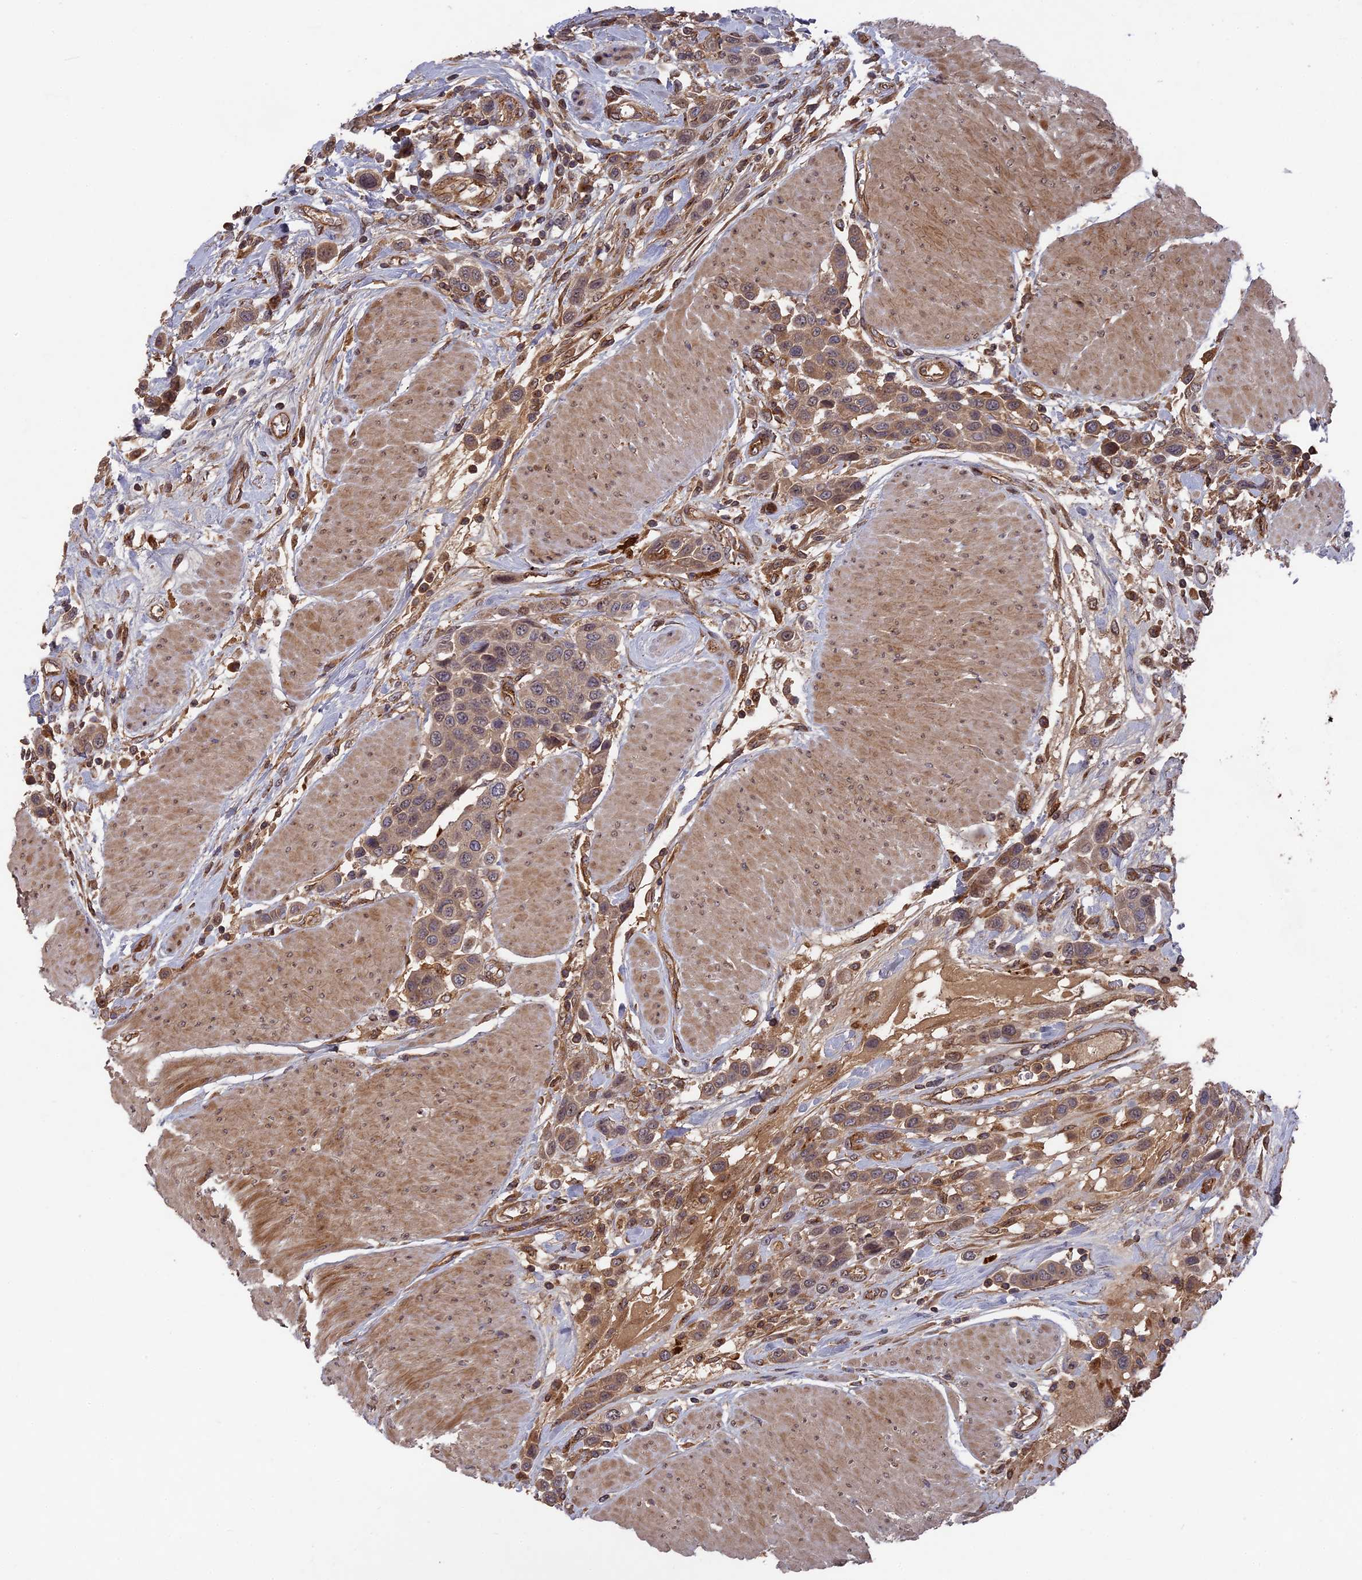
{"staining": {"intensity": "weak", "quantity": ">75%", "location": "cytoplasmic/membranous"}, "tissue": "urothelial cancer", "cell_type": "Tumor cells", "image_type": "cancer", "snomed": [{"axis": "morphology", "description": "Urothelial carcinoma, High grade"}, {"axis": "topography", "description": "Urinary bladder"}], "caption": "Protein expression analysis of human urothelial carcinoma (high-grade) reveals weak cytoplasmic/membranous staining in approximately >75% of tumor cells.", "gene": "DEF8", "patient": {"sex": "male", "age": 50}}